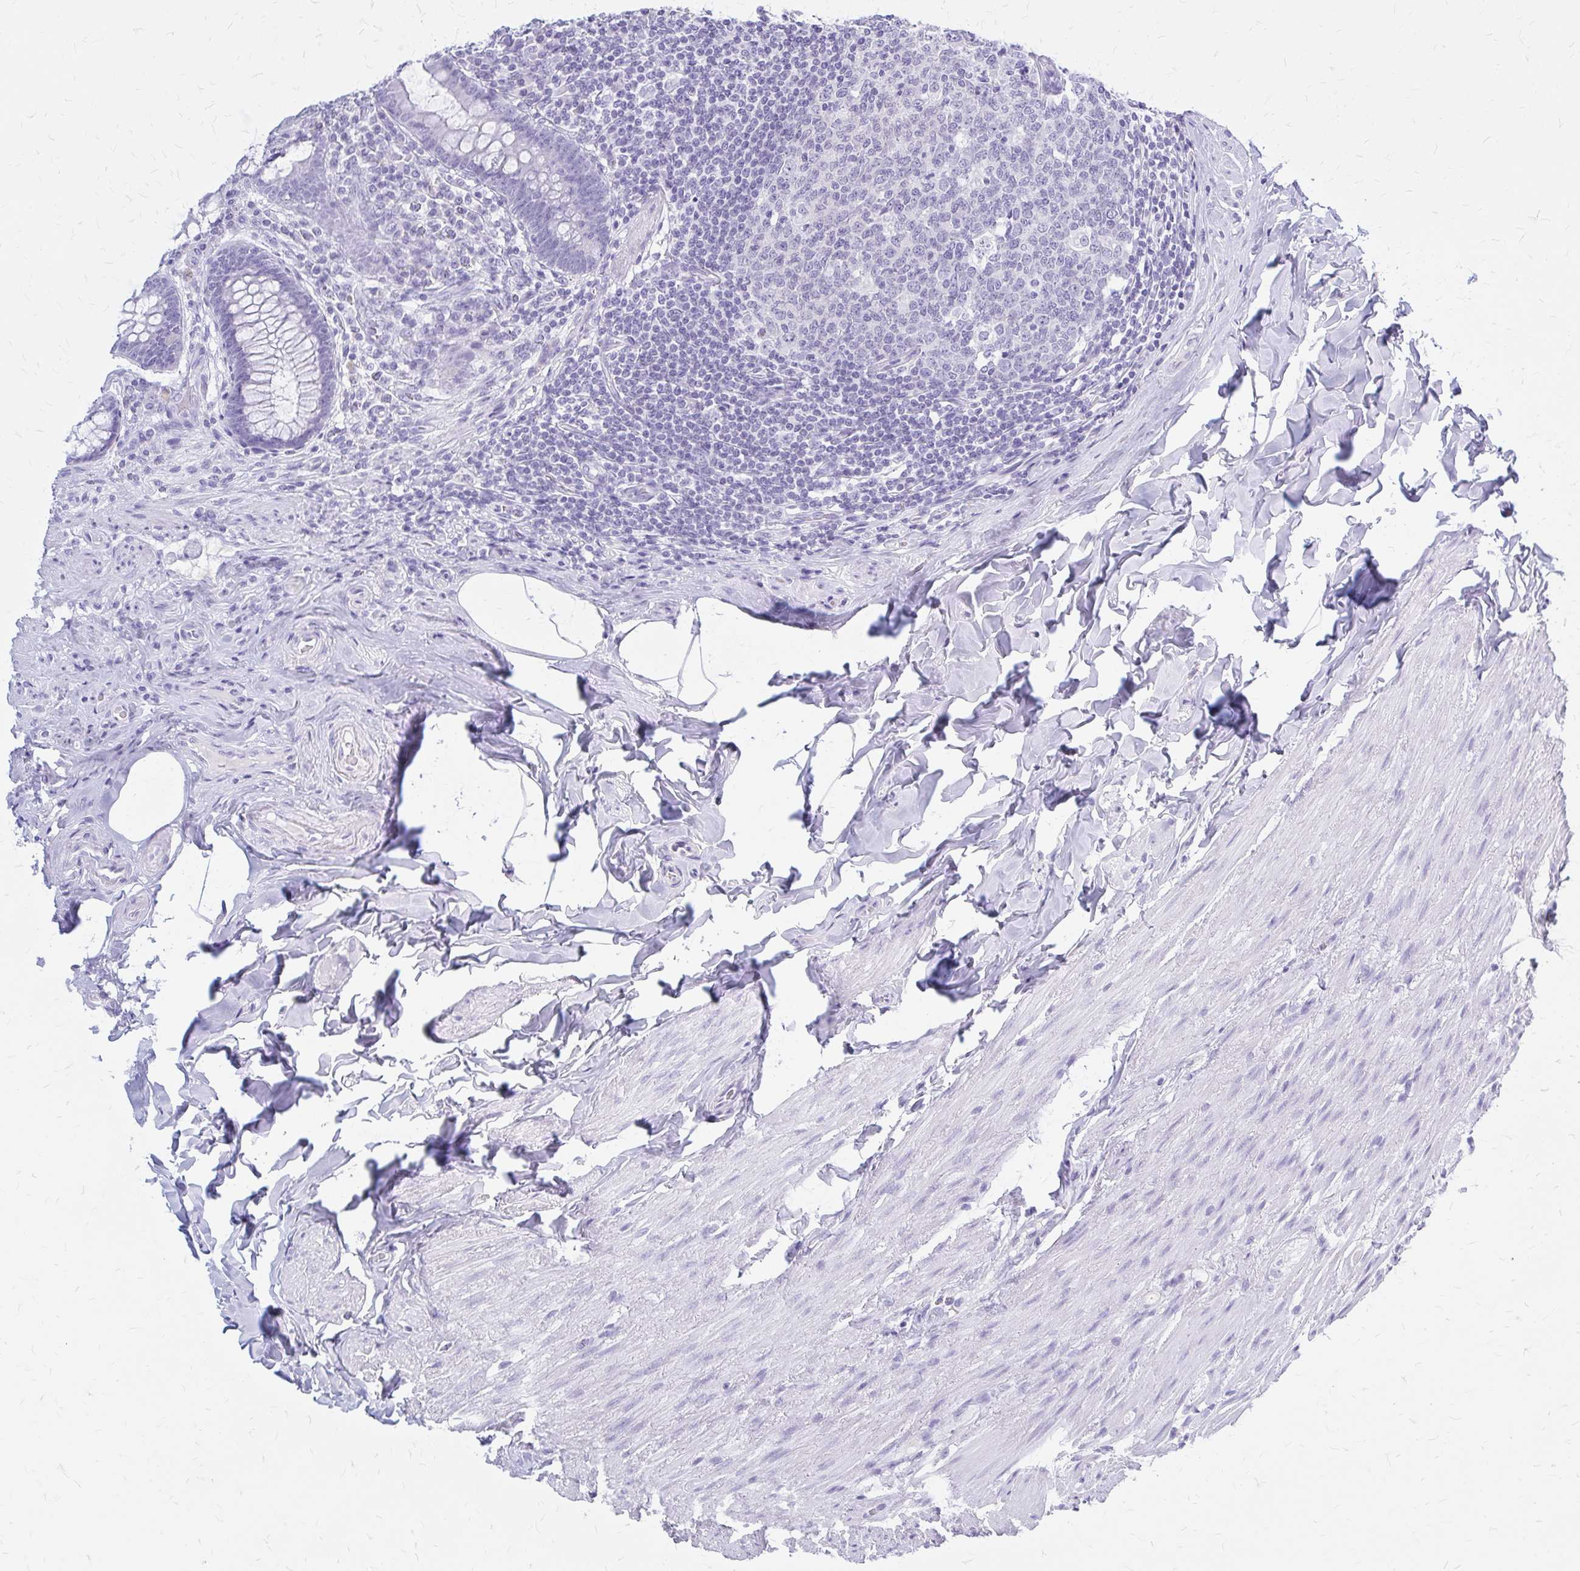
{"staining": {"intensity": "negative", "quantity": "none", "location": "none"}, "tissue": "appendix", "cell_type": "Glandular cells", "image_type": "normal", "snomed": [{"axis": "morphology", "description": "Normal tissue, NOS"}, {"axis": "topography", "description": "Appendix"}], "caption": "Immunohistochemical staining of unremarkable appendix displays no significant staining in glandular cells.", "gene": "KLHDC7A", "patient": {"sex": "male", "age": 71}}